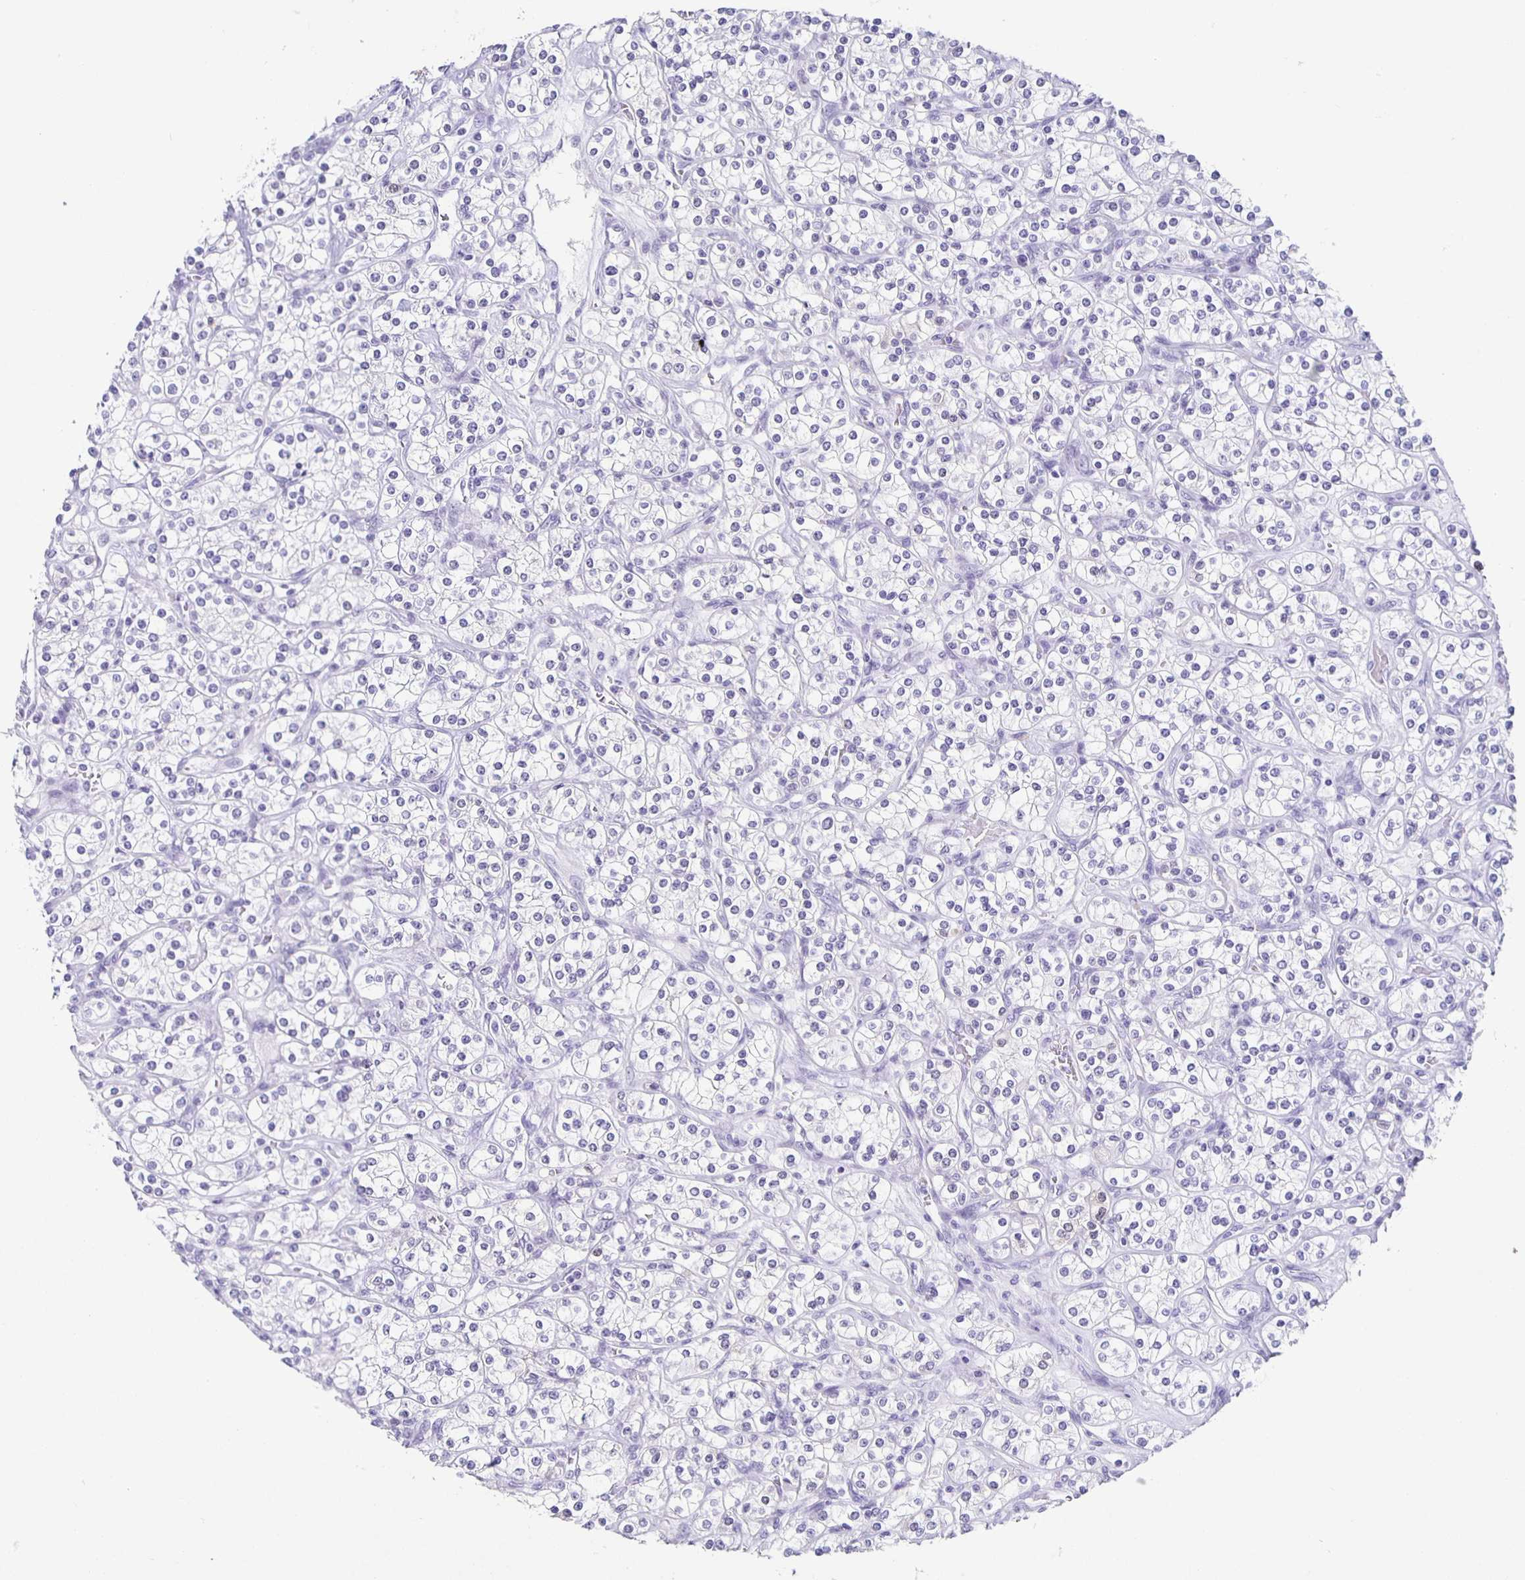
{"staining": {"intensity": "negative", "quantity": "none", "location": "none"}, "tissue": "renal cancer", "cell_type": "Tumor cells", "image_type": "cancer", "snomed": [{"axis": "morphology", "description": "Adenocarcinoma, NOS"}, {"axis": "topography", "description": "Kidney"}], "caption": "There is no significant expression in tumor cells of adenocarcinoma (renal).", "gene": "TPPP", "patient": {"sex": "male", "age": 77}}